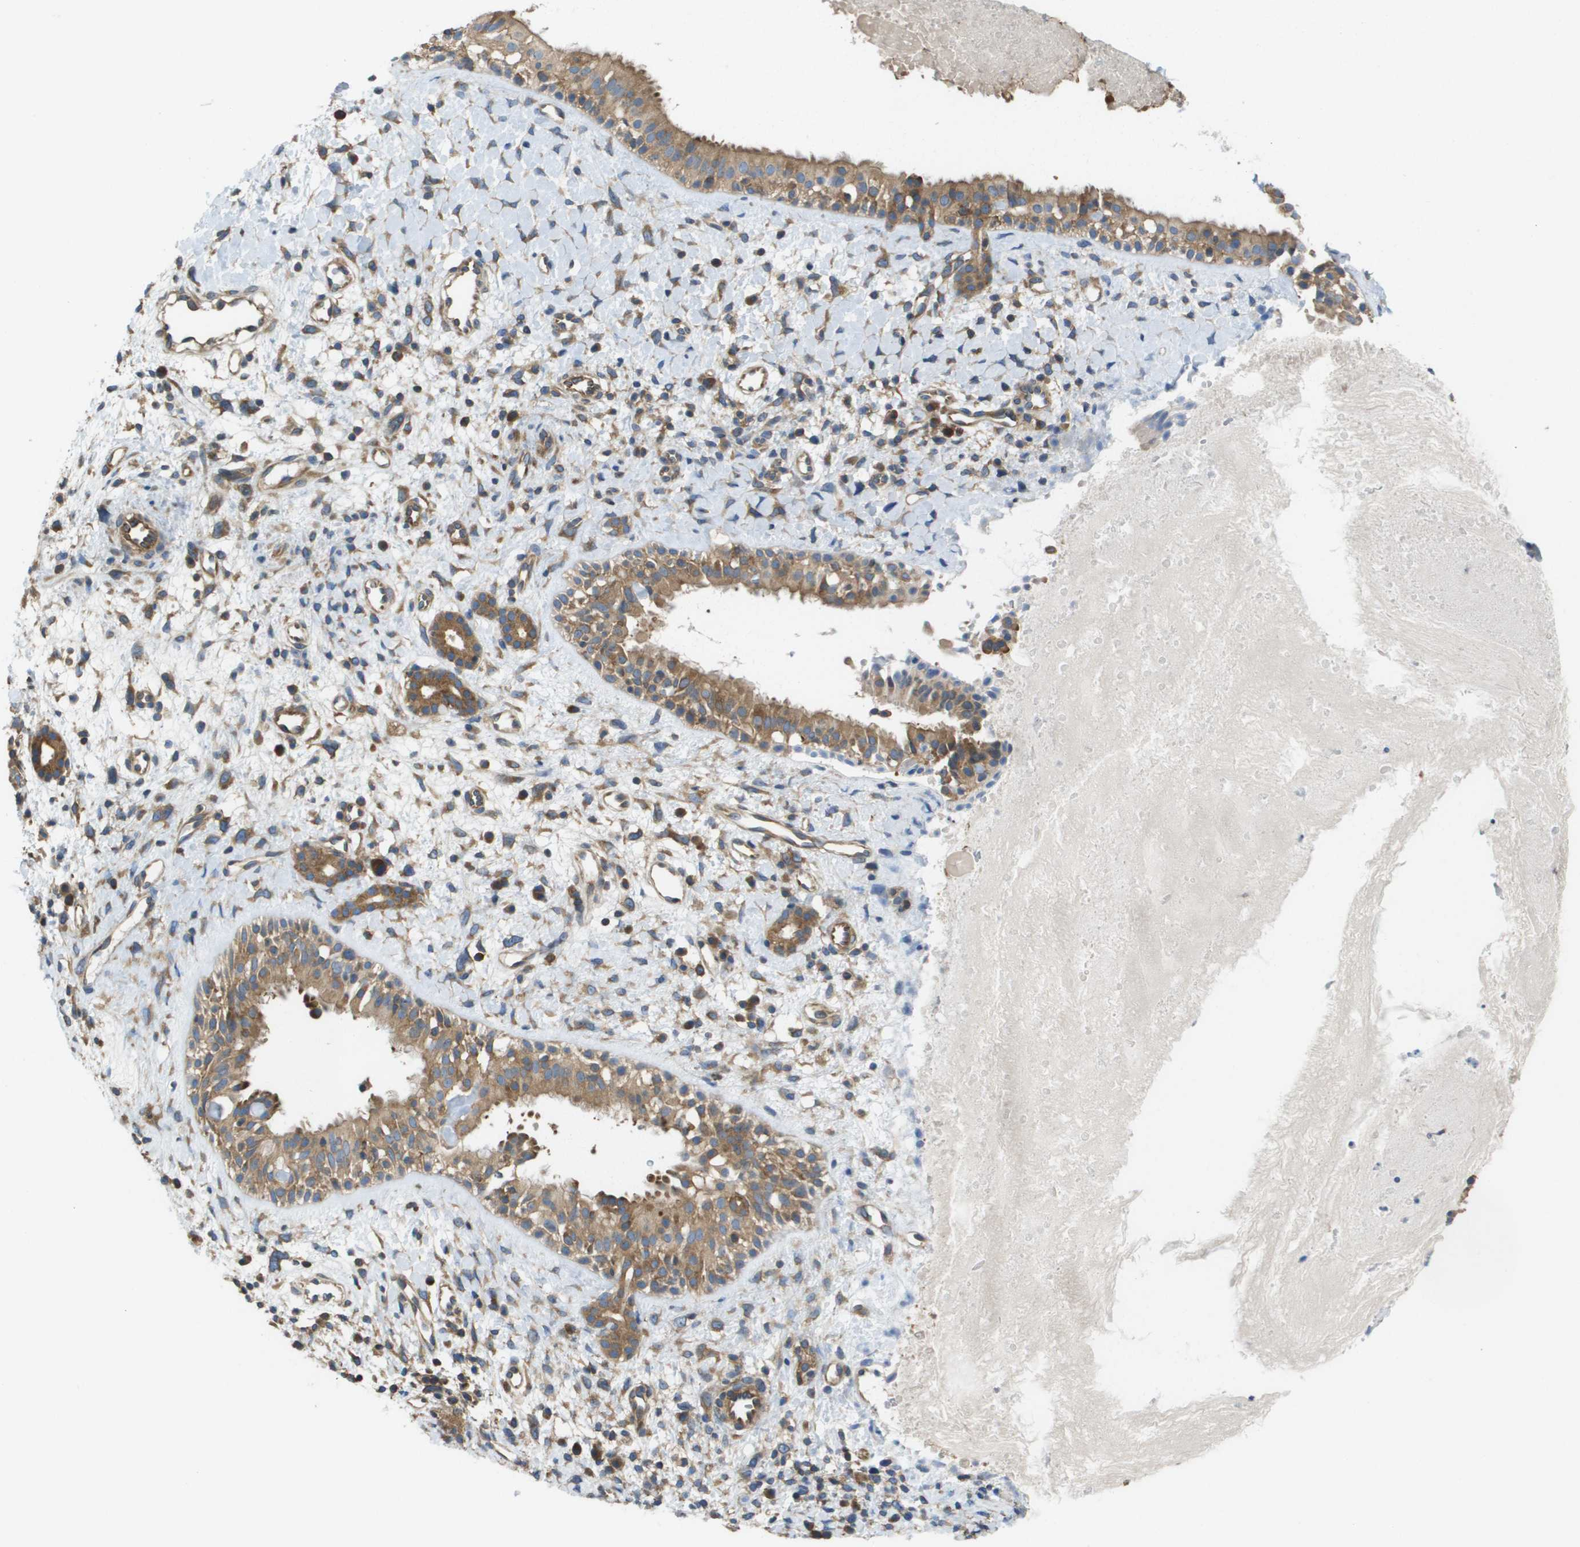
{"staining": {"intensity": "strong", "quantity": ">75%", "location": "cytoplasmic/membranous"}, "tissue": "nasopharynx", "cell_type": "Respiratory epithelial cells", "image_type": "normal", "snomed": [{"axis": "morphology", "description": "Normal tissue, NOS"}, {"axis": "topography", "description": "Nasopharynx"}], "caption": "High-power microscopy captured an IHC histopathology image of unremarkable nasopharynx, revealing strong cytoplasmic/membranous positivity in approximately >75% of respiratory epithelial cells. (brown staining indicates protein expression, while blue staining denotes nuclei).", "gene": "EIF4G2", "patient": {"sex": "male", "age": 22}}